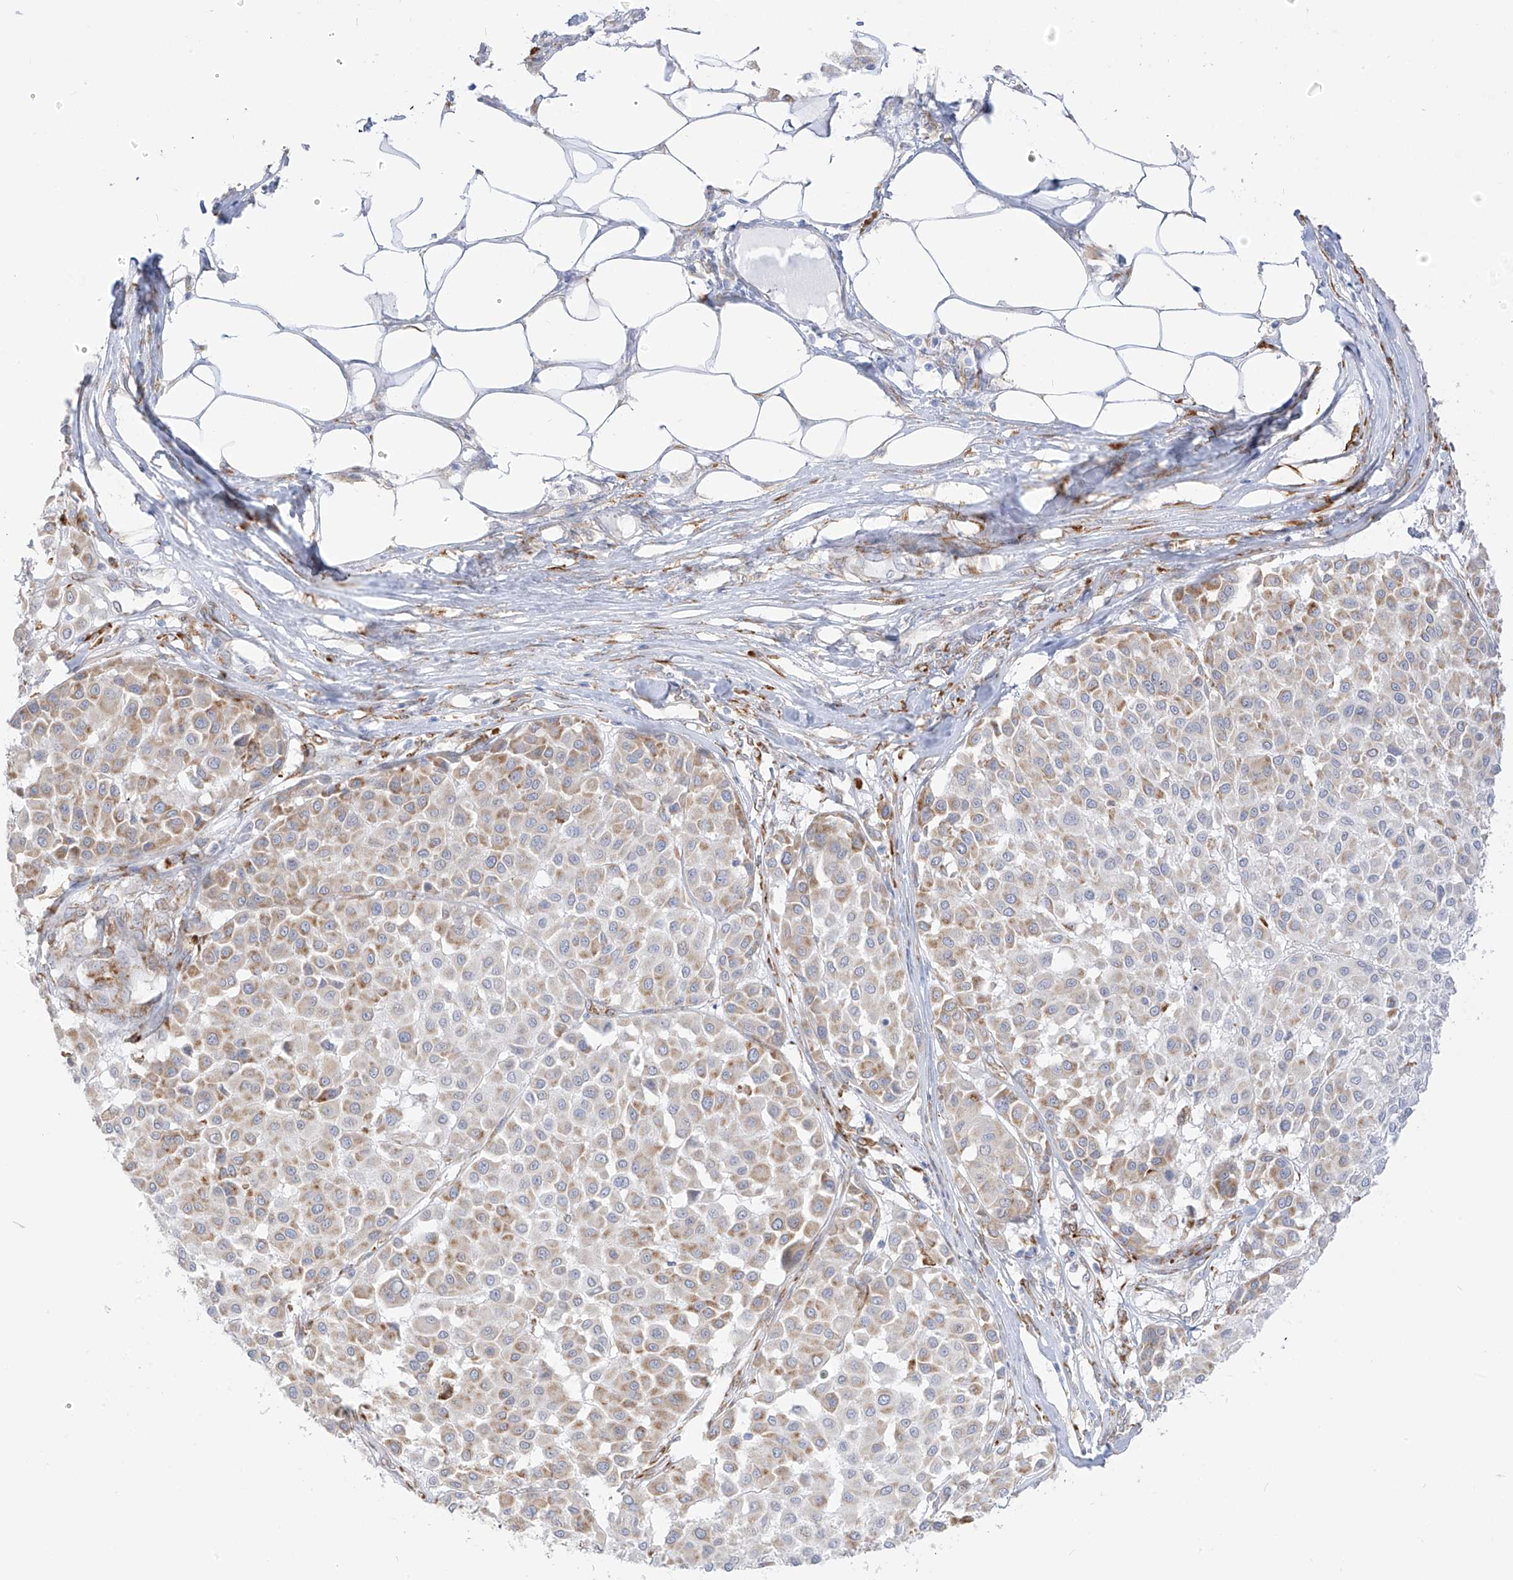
{"staining": {"intensity": "weak", "quantity": "25%-75%", "location": "cytoplasmic/membranous"}, "tissue": "melanoma", "cell_type": "Tumor cells", "image_type": "cancer", "snomed": [{"axis": "morphology", "description": "Malignant melanoma, Metastatic site"}, {"axis": "topography", "description": "Soft tissue"}], "caption": "Weak cytoplasmic/membranous protein expression is appreciated in approximately 25%-75% of tumor cells in melanoma.", "gene": "LRRC59", "patient": {"sex": "male", "age": 41}}